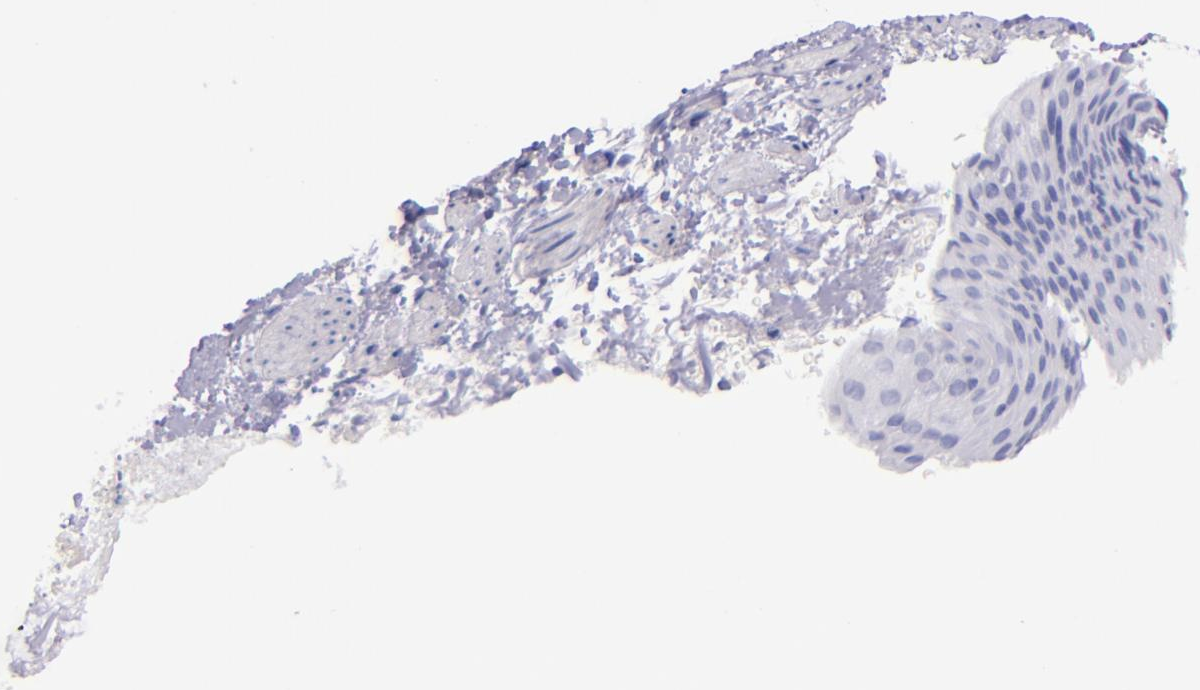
{"staining": {"intensity": "negative", "quantity": "none", "location": "none"}, "tissue": "skin", "cell_type": "Epidermal cells", "image_type": "normal", "snomed": [{"axis": "morphology", "description": "Normal tissue, NOS"}, {"axis": "morphology", "description": "Hemorrhoids"}, {"axis": "morphology", "description": "Inflammation, NOS"}, {"axis": "topography", "description": "Anal"}], "caption": "A high-resolution micrograph shows immunohistochemistry staining of unremarkable skin, which shows no significant expression in epidermal cells. The staining is performed using DAB (3,3'-diaminobenzidine) brown chromogen with nuclei counter-stained in using hematoxylin.", "gene": "LAG3", "patient": {"sex": "male", "age": 60}}